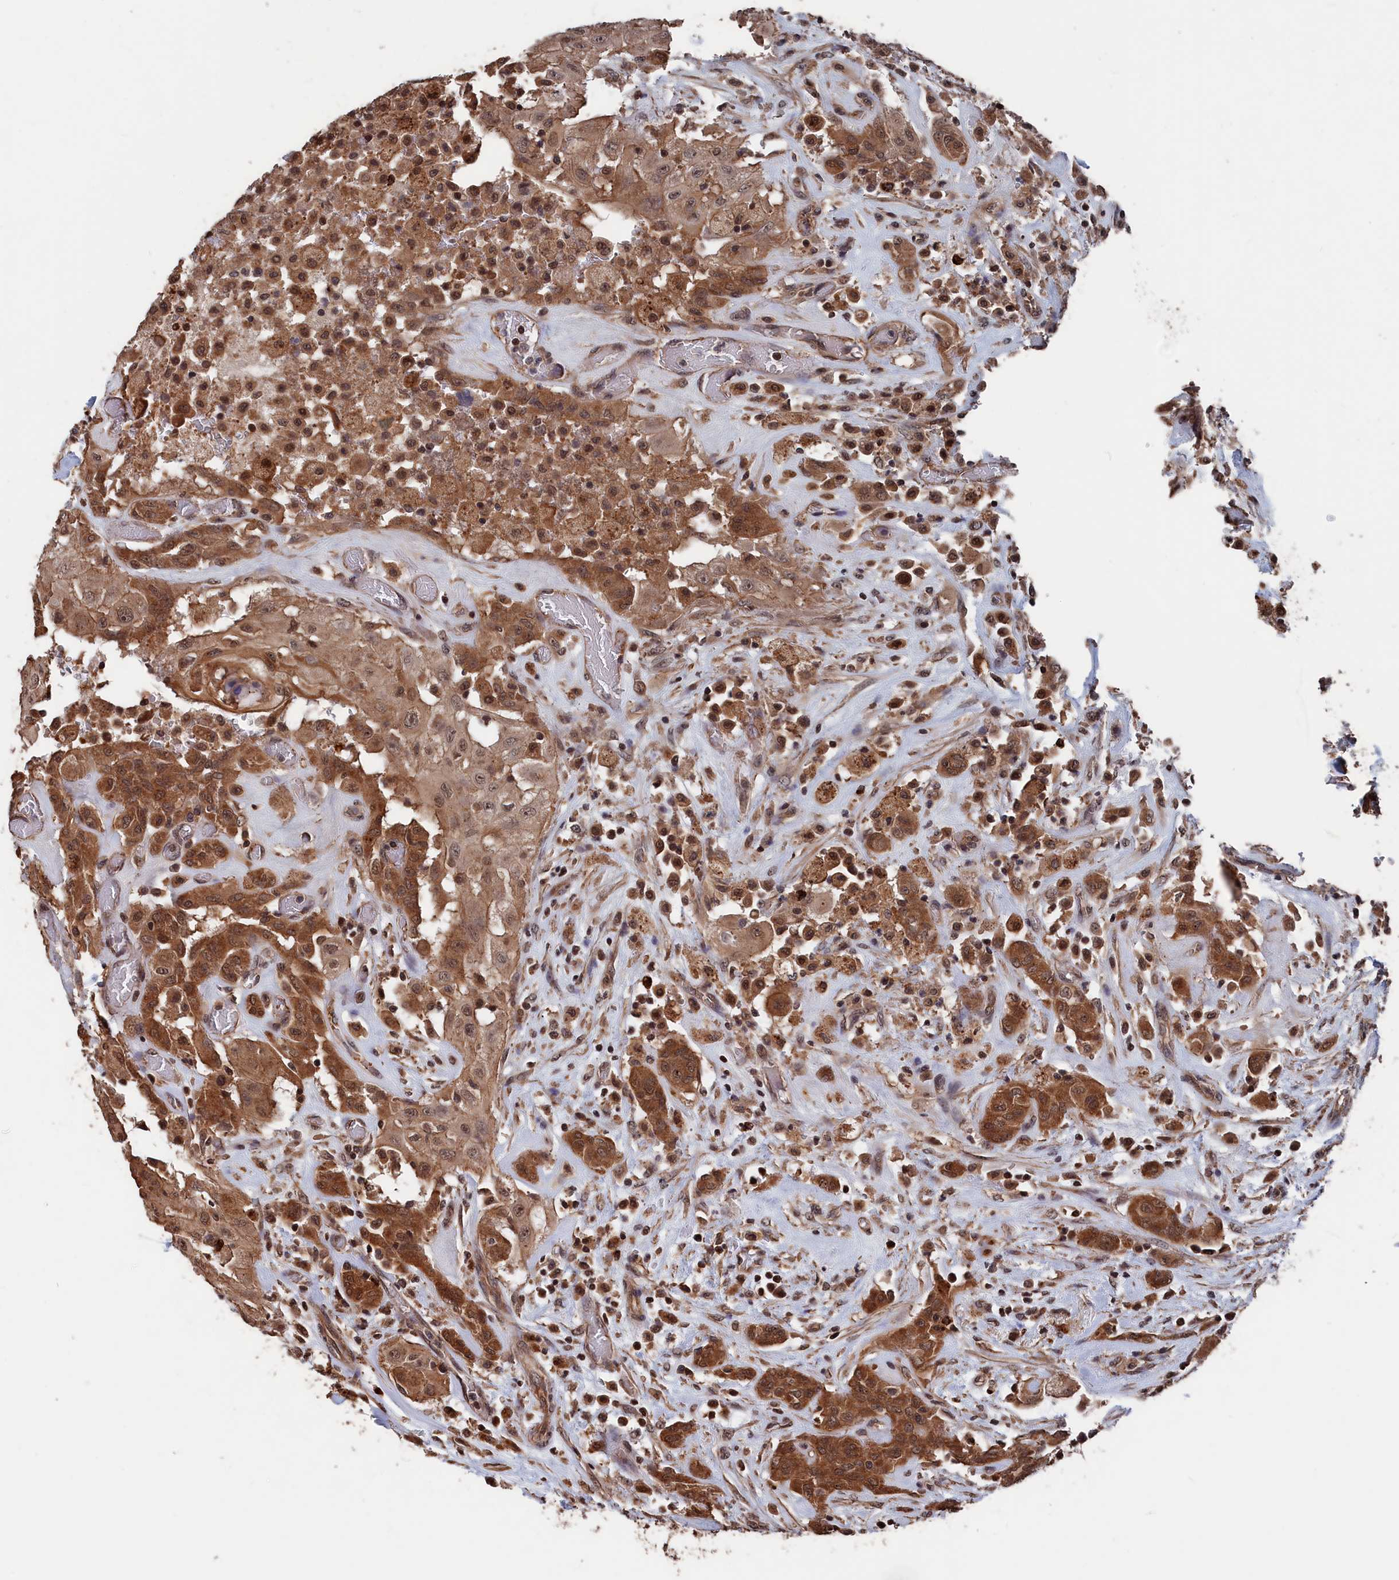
{"staining": {"intensity": "moderate", "quantity": ">75%", "location": "cytoplasmic/membranous,nuclear"}, "tissue": "thyroid cancer", "cell_type": "Tumor cells", "image_type": "cancer", "snomed": [{"axis": "morphology", "description": "Papillary adenocarcinoma, NOS"}, {"axis": "topography", "description": "Thyroid gland"}], "caption": "Tumor cells exhibit moderate cytoplasmic/membranous and nuclear positivity in approximately >75% of cells in papillary adenocarcinoma (thyroid).", "gene": "PDE12", "patient": {"sex": "female", "age": 59}}